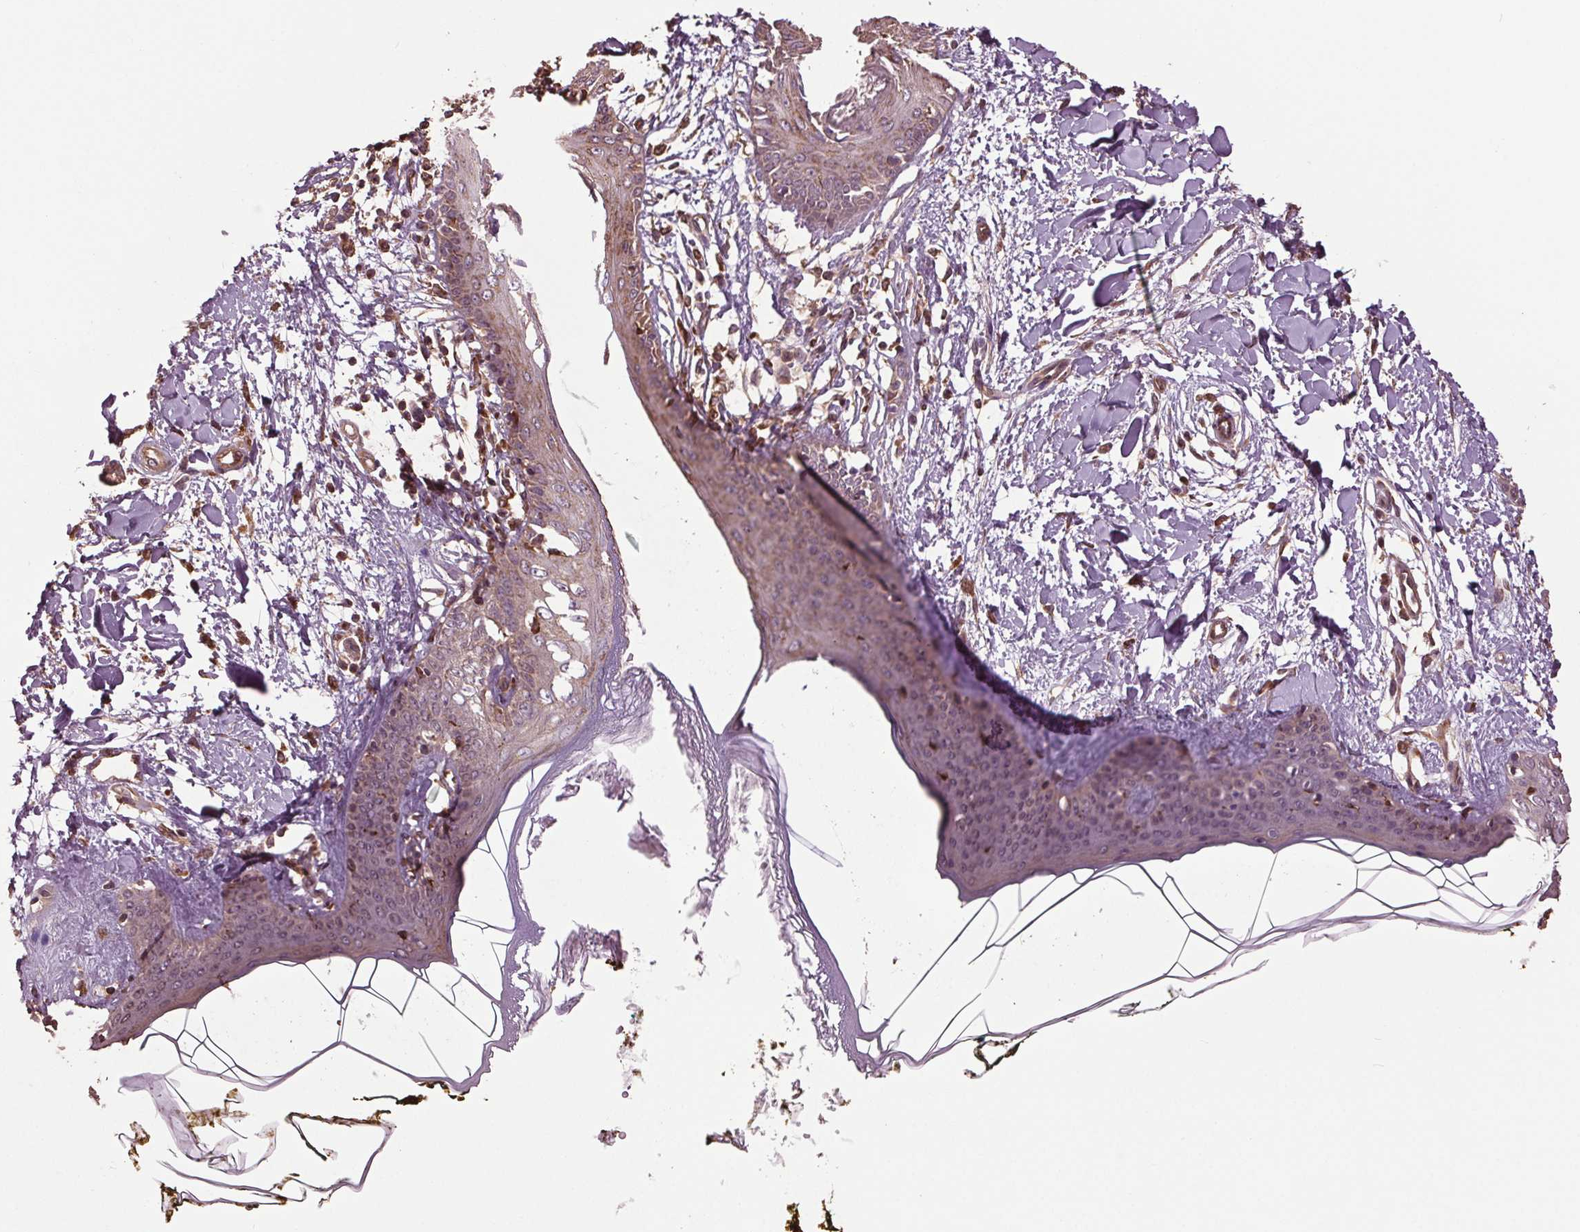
{"staining": {"intensity": "moderate", "quantity": ">75%", "location": "cytoplasmic/membranous"}, "tissue": "skin", "cell_type": "Fibroblasts", "image_type": "normal", "snomed": [{"axis": "morphology", "description": "Normal tissue, NOS"}, {"axis": "topography", "description": "Skin"}], "caption": "This is a micrograph of IHC staining of unremarkable skin, which shows moderate staining in the cytoplasmic/membranous of fibroblasts.", "gene": "RNPEP", "patient": {"sex": "female", "age": 34}}